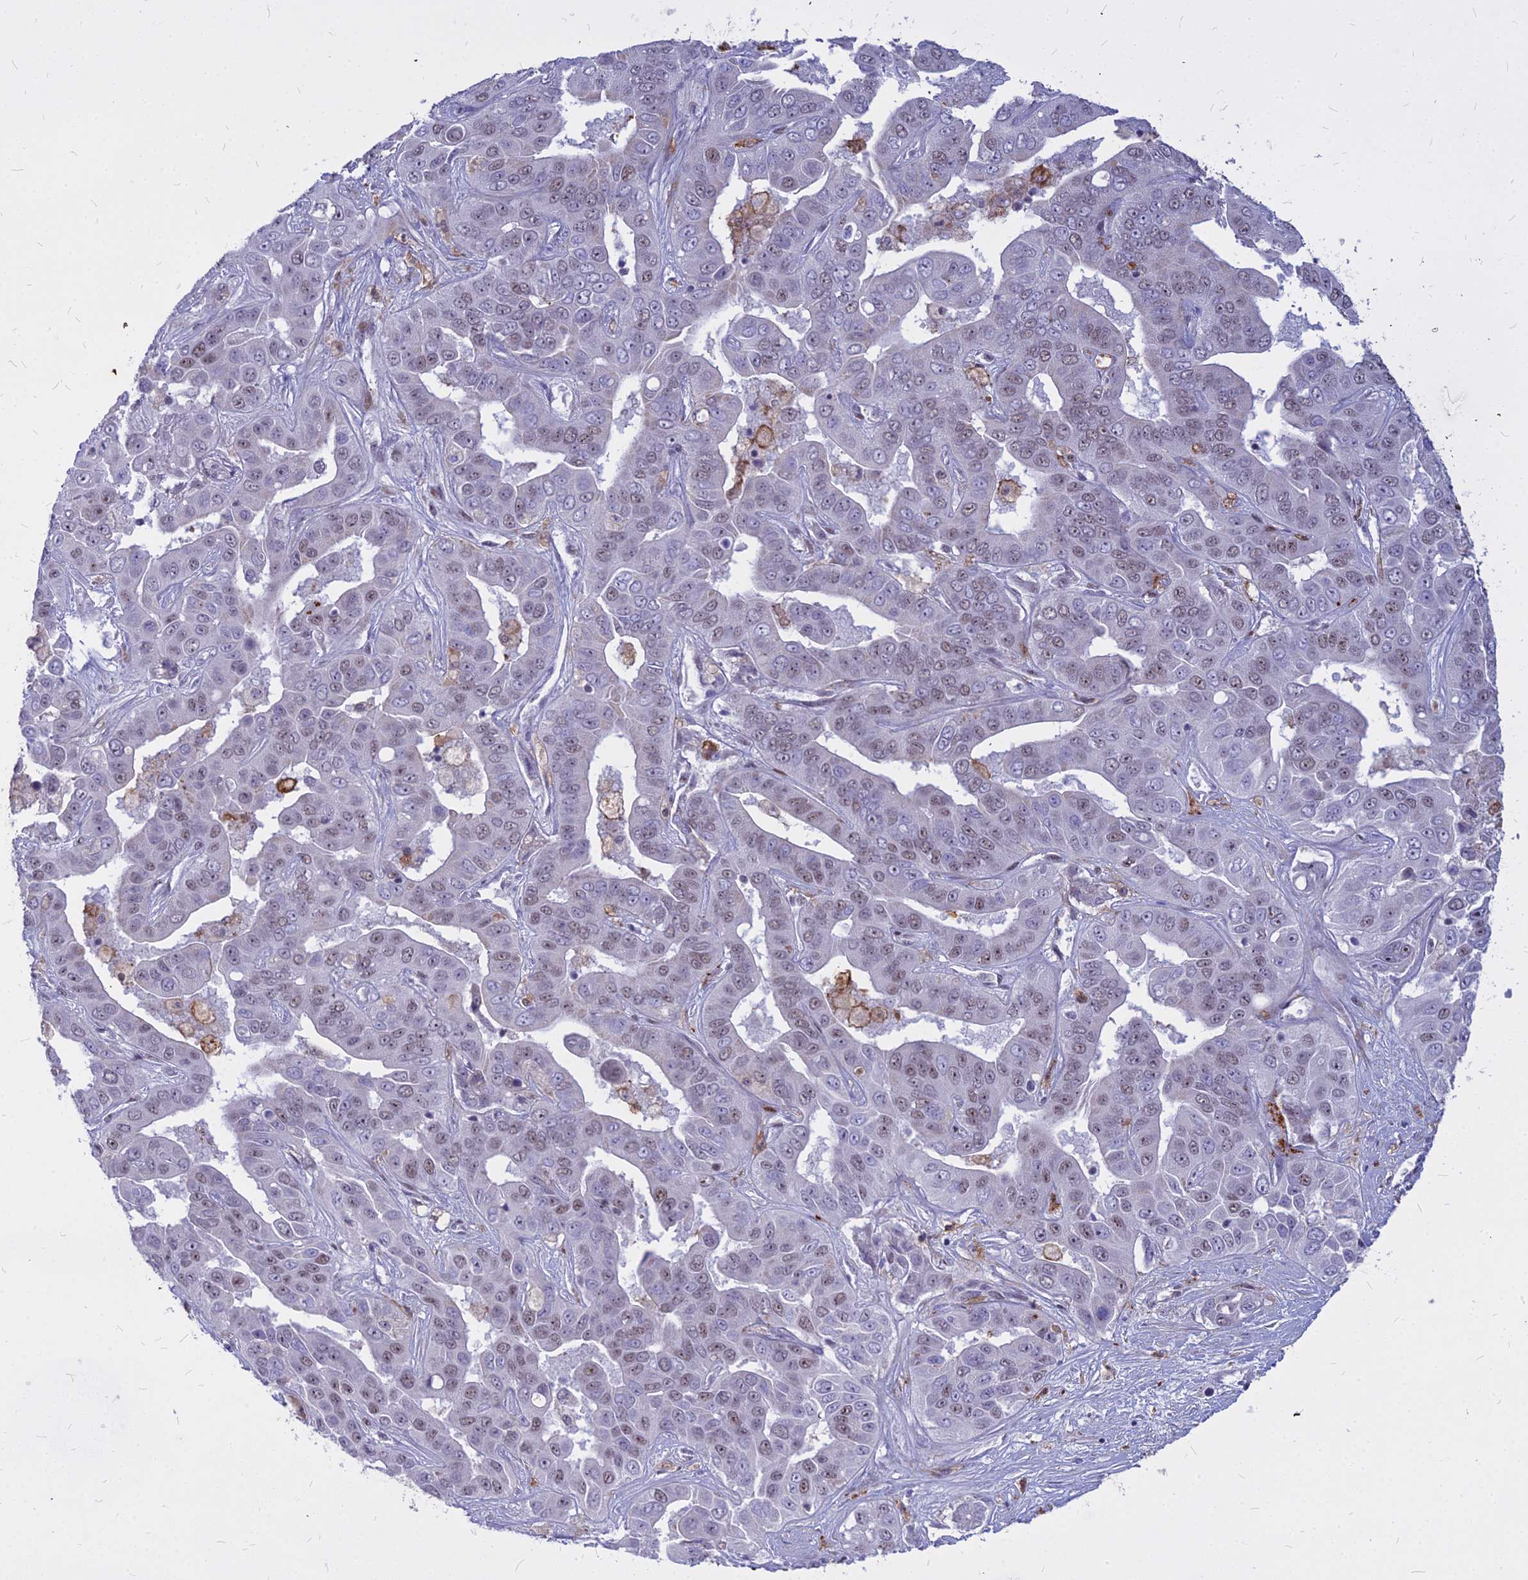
{"staining": {"intensity": "weak", "quantity": "<25%", "location": "nuclear"}, "tissue": "liver cancer", "cell_type": "Tumor cells", "image_type": "cancer", "snomed": [{"axis": "morphology", "description": "Cholangiocarcinoma"}, {"axis": "topography", "description": "Liver"}], "caption": "Tumor cells show no significant protein positivity in liver cancer (cholangiocarcinoma).", "gene": "ALG10", "patient": {"sex": "female", "age": 52}}